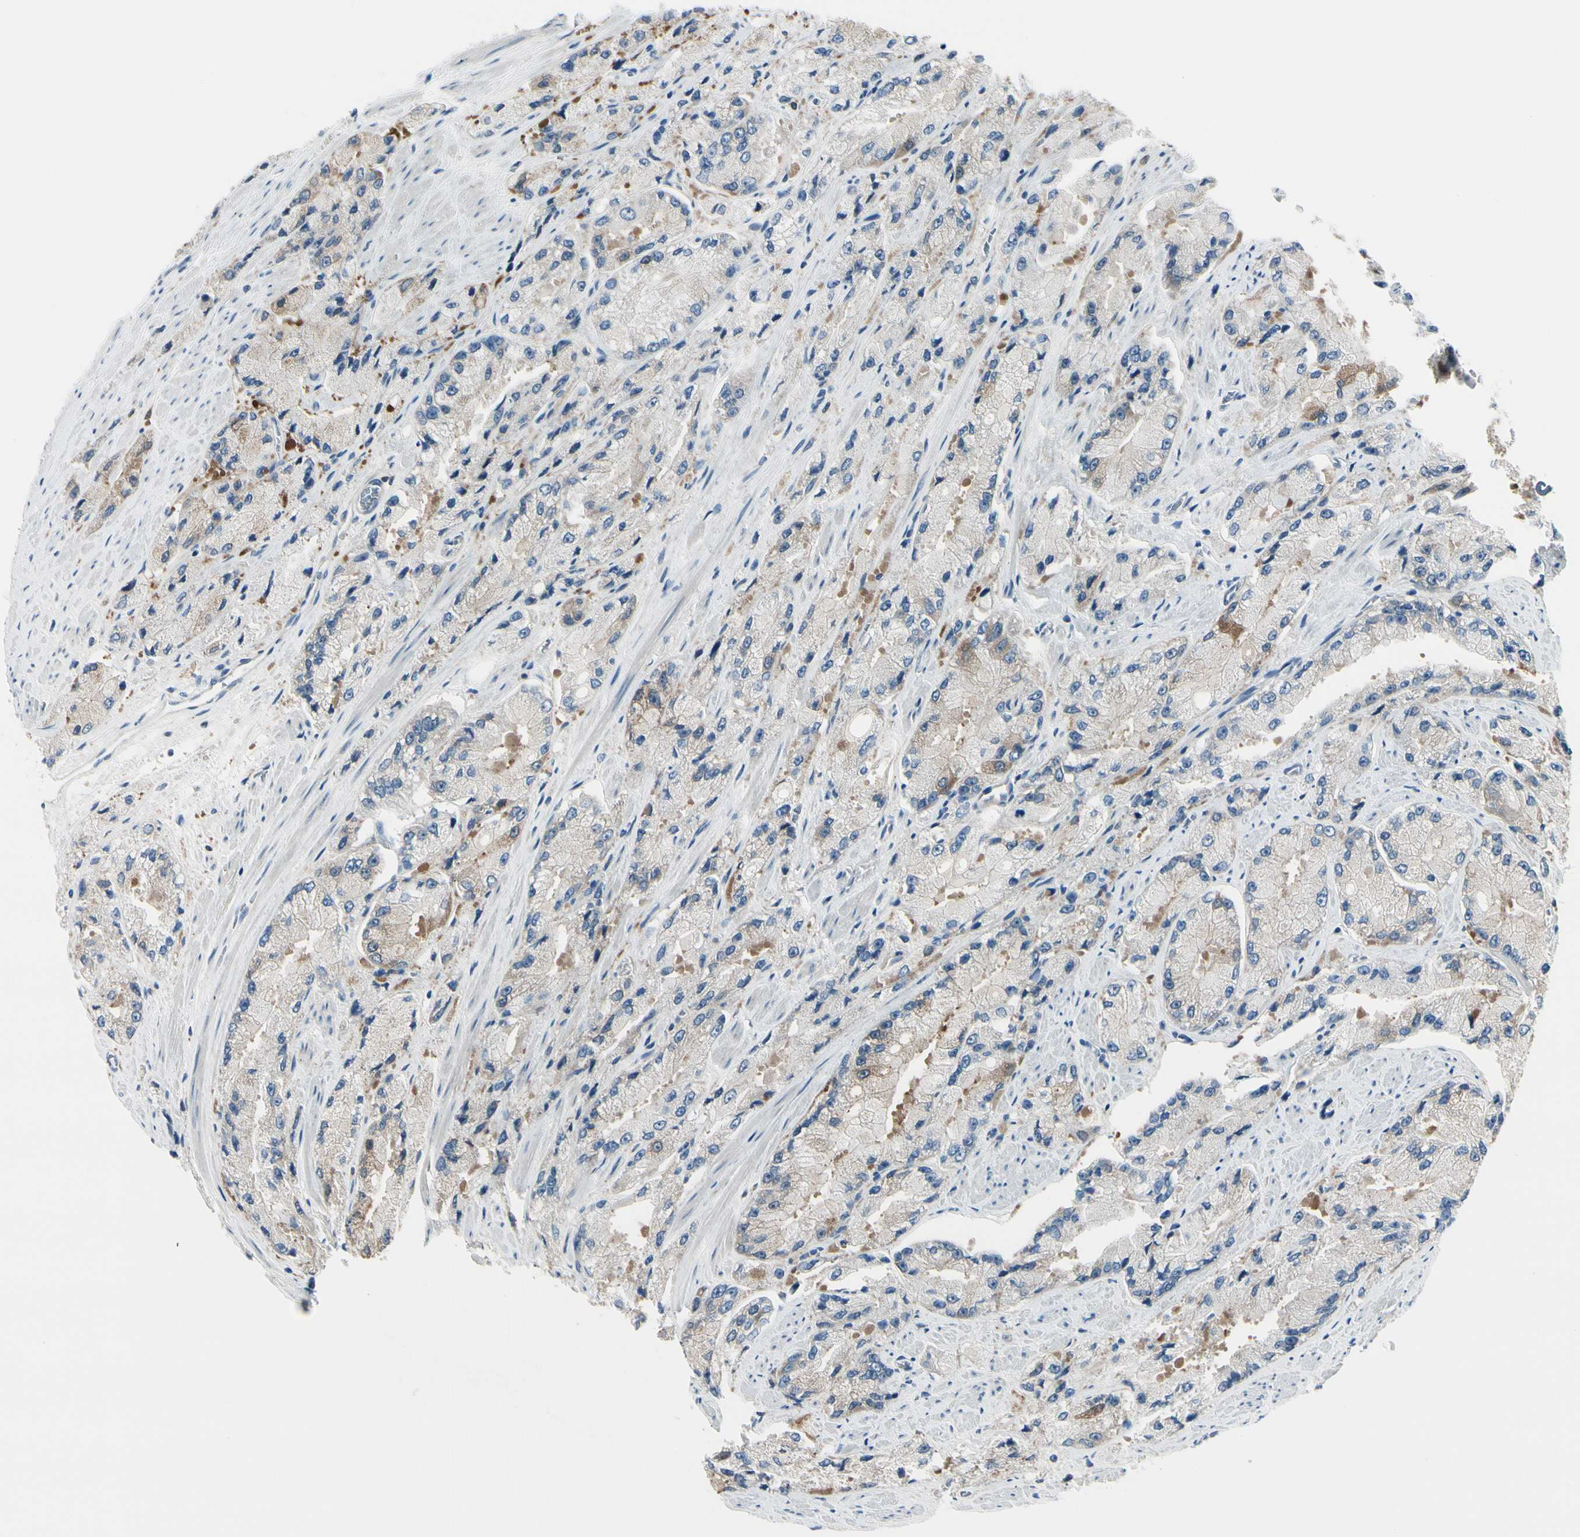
{"staining": {"intensity": "moderate", "quantity": "<25%", "location": "cytoplasmic/membranous"}, "tissue": "prostate cancer", "cell_type": "Tumor cells", "image_type": "cancer", "snomed": [{"axis": "morphology", "description": "Adenocarcinoma, High grade"}, {"axis": "topography", "description": "Prostate"}], "caption": "DAB (3,3'-diaminobenzidine) immunohistochemical staining of prostate cancer displays moderate cytoplasmic/membranous protein expression in approximately <25% of tumor cells.", "gene": "PEBP1", "patient": {"sex": "male", "age": 58}}